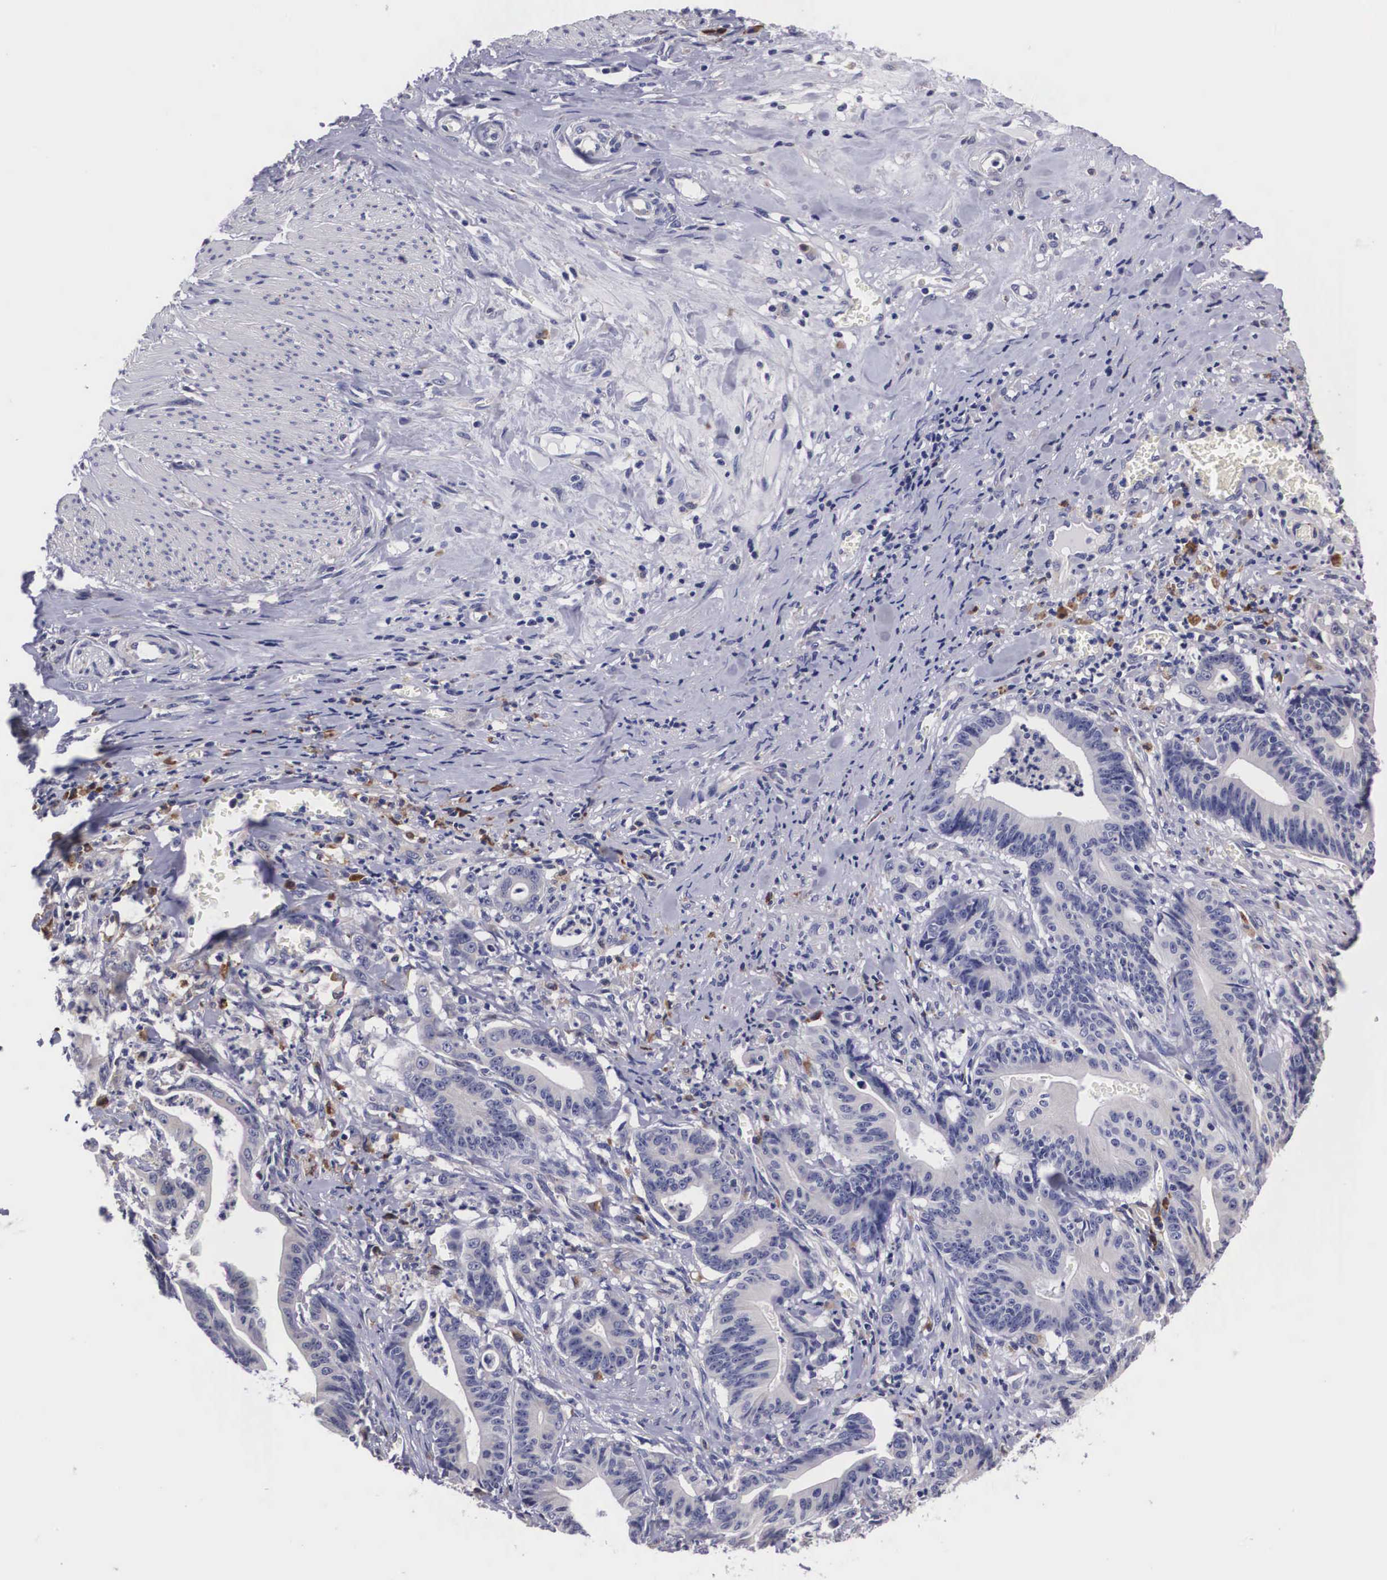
{"staining": {"intensity": "negative", "quantity": "none", "location": "none"}, "tissue": "stomach cancer", "cell_type": "Tumor cells", "image_type": "cancer", "snomed": [{"axis": "morphology", "description": "Adenocarcinoma, NOS"}, {"axis": "topography", "description": "Stomach, lower"}], "caption": "Immunohistochemistry of stomach cancer (adenocarcinoma) demonstrates no positivity in tumor cells.", "gene": "CRELD2", "patient": {"sex": "female", "age": 86}}